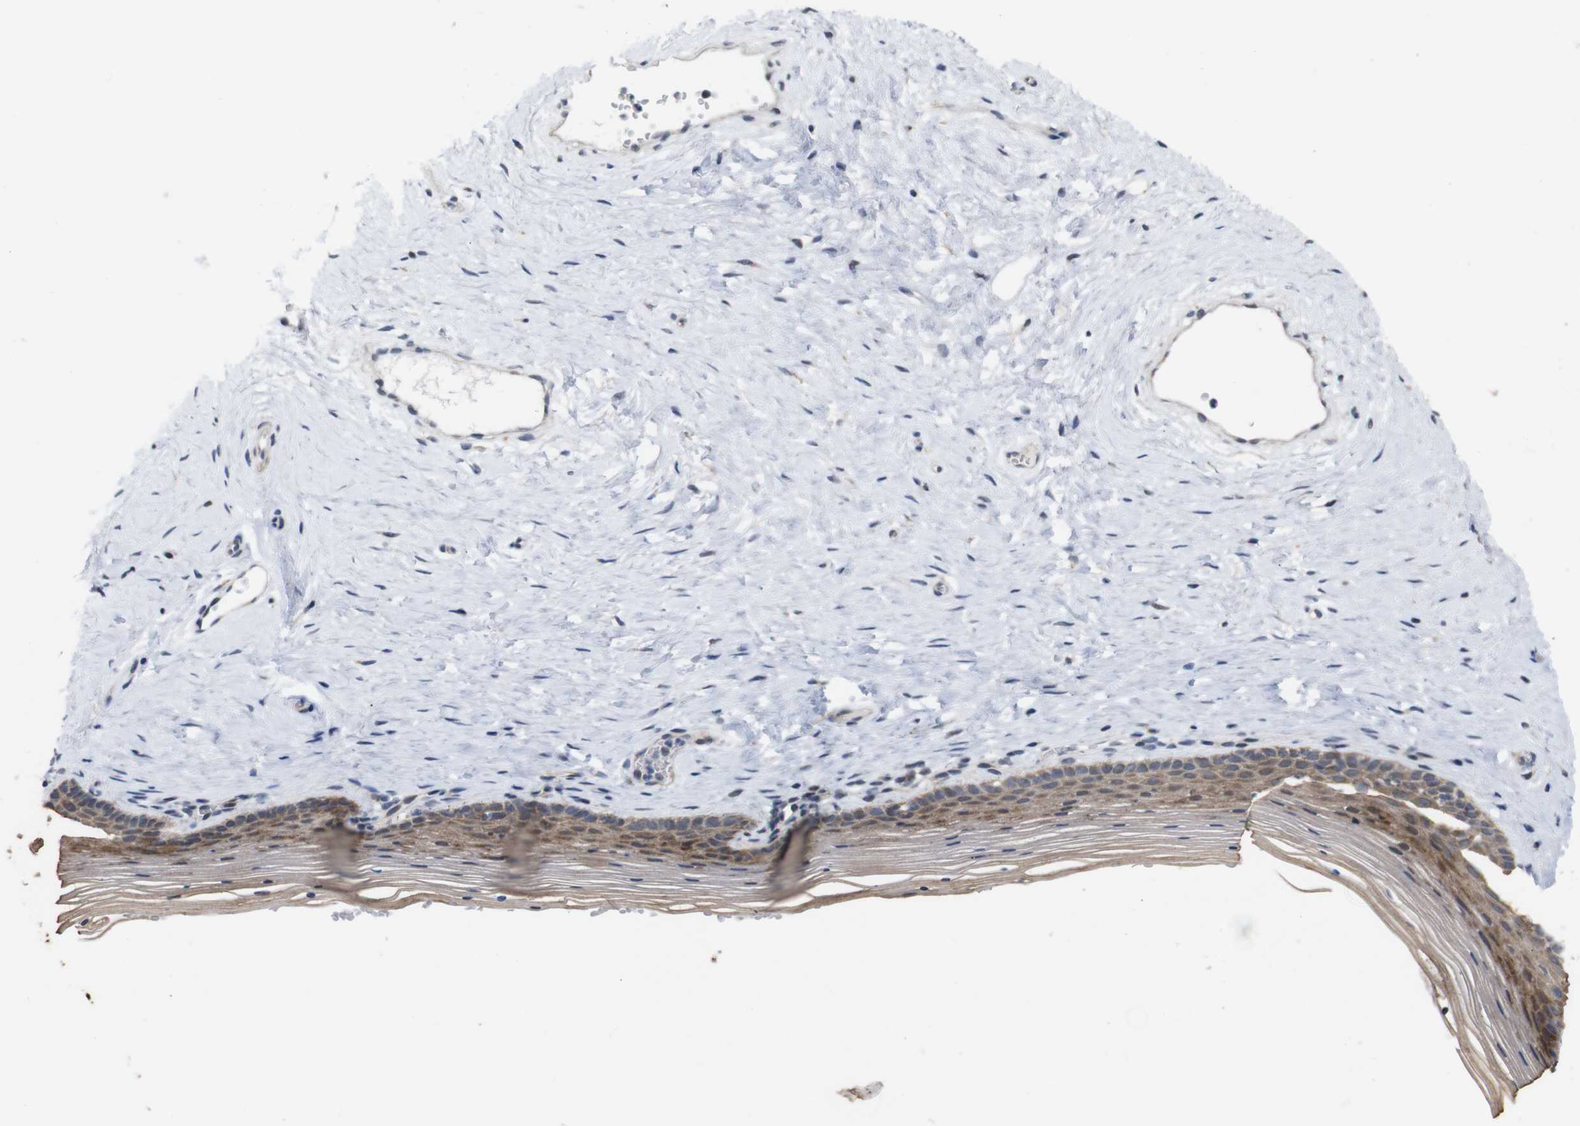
{"staining": {"intensity": "weak", "quantity": "25%-75%", "location": "cytoplasmic/membranous"}, "tissue": "vagina", "cell_type": "Squamous epithelial cells", "image_type": "normal", "snomed": [{"axis": "morphology", "description": "Normal tissue, NOS"}, {"axis": "topography", "description": "Vagina"}], "caption": "Immunohistochemistry histopathology image of benign vagina: vagina stained using immunohistochemistry (IHC) reveals low levels of weak protein expression localized specifically in the cytoplasmic/membranous of squamous epithelial cells, appearing as a cytoplasmic/membranous brown color.", "gene": "ATP7B", "patient": {"sex": "female", "age": 32}}